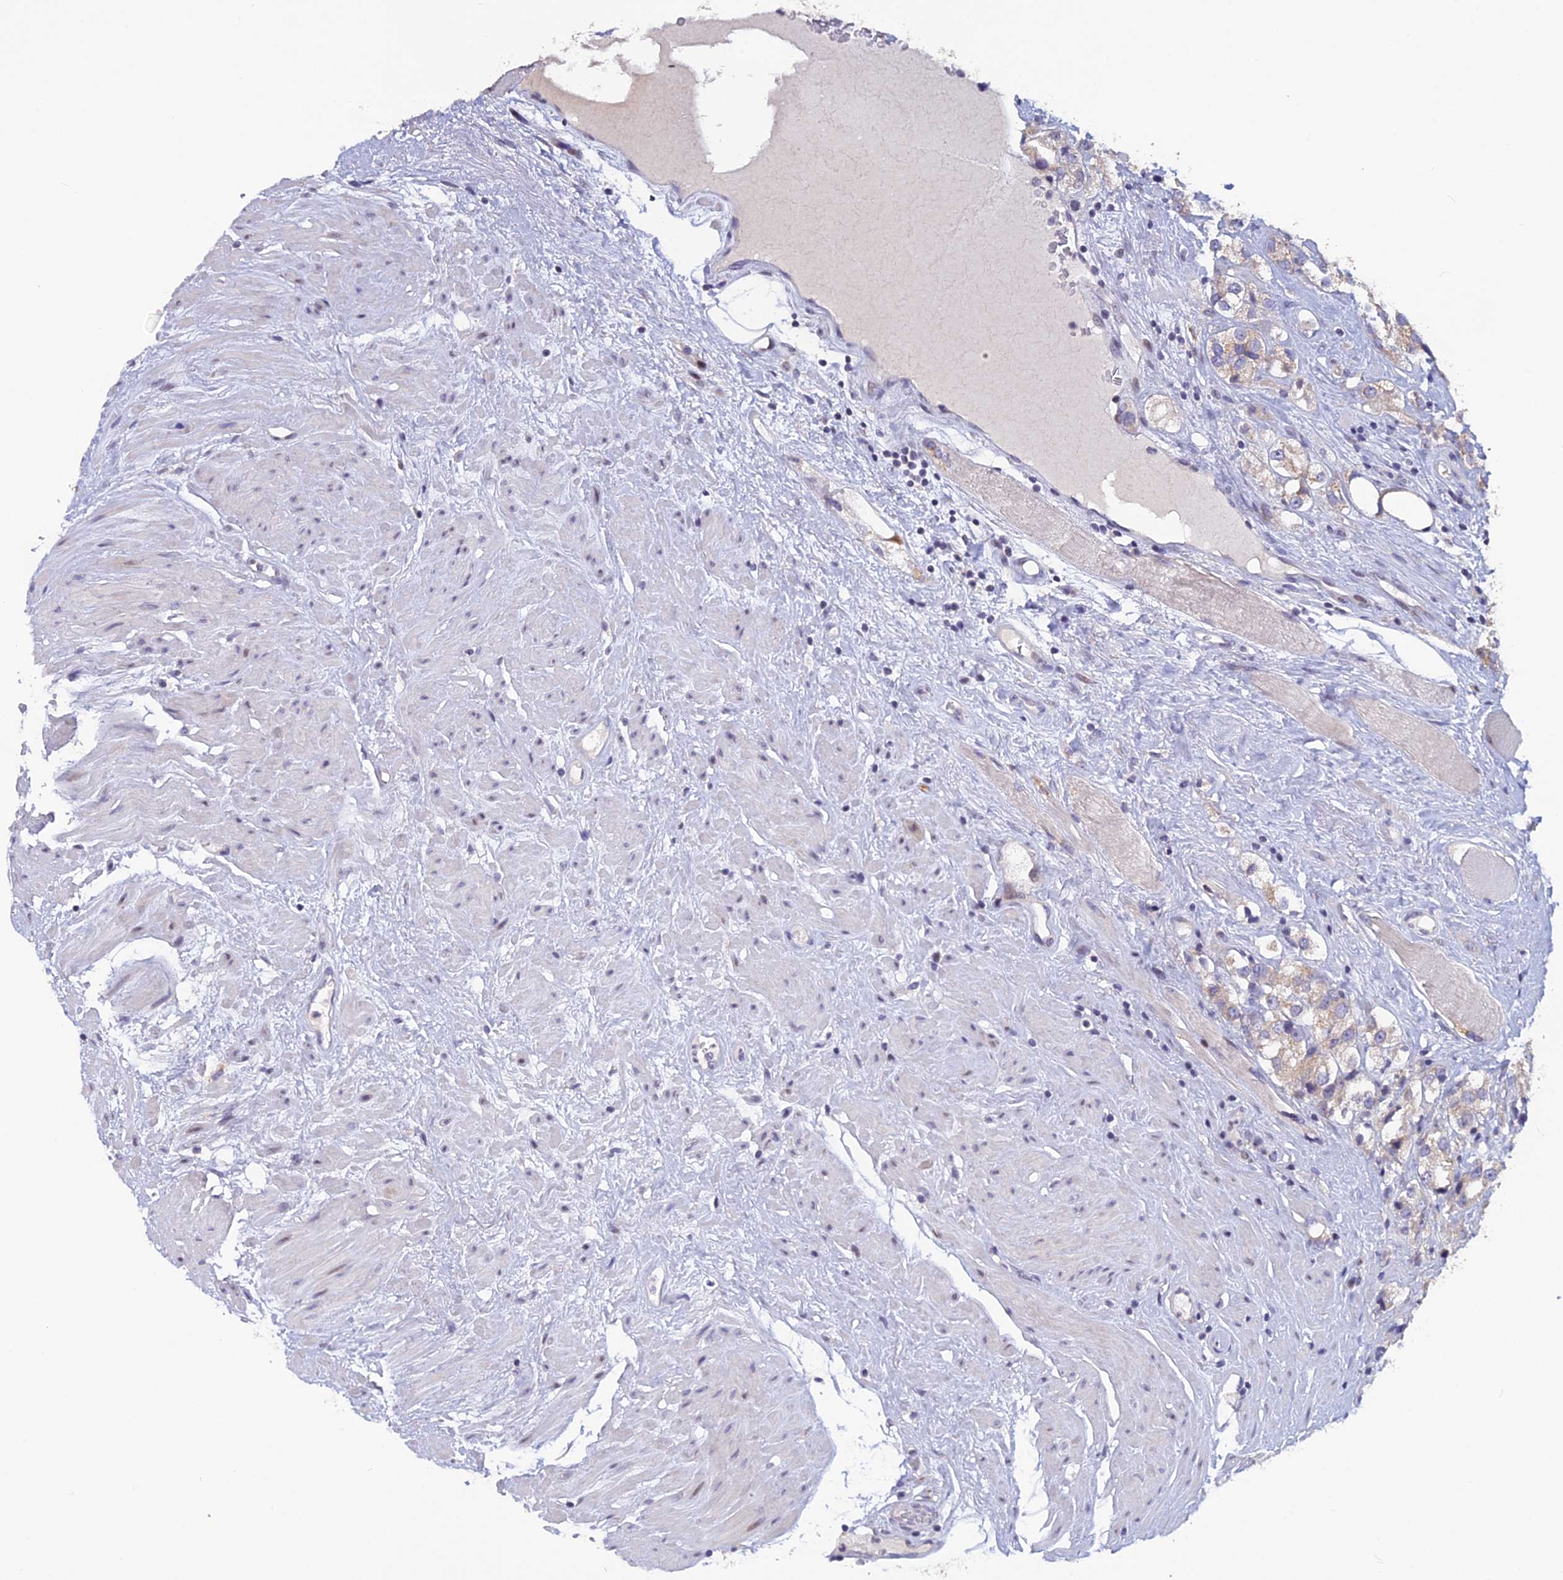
{"staining": {"intensity": "weak", "quantity": ">75%", "location": "cytoplasmic/membranous"}, "tissue": "prostate cancer", "cell_type": "Tumor cells", "image_type": "cancer", "snomed": [{"axis": "morphology", "description": "Adenocarcinoma, NOS"}, {"axis": "topography", "description": "Prostate"}], "caption": "Immunohistochemical staining of human prostate cancer exhibits low levels of weak cytoplasmic/membranous protein staining in approximately >75% of tumor cells. Immunohistochemistry stains the protein in brown and the nuclei are stained blue.", "gene": "TMEM134", "patient": {"sex": "male", "age": 79}}